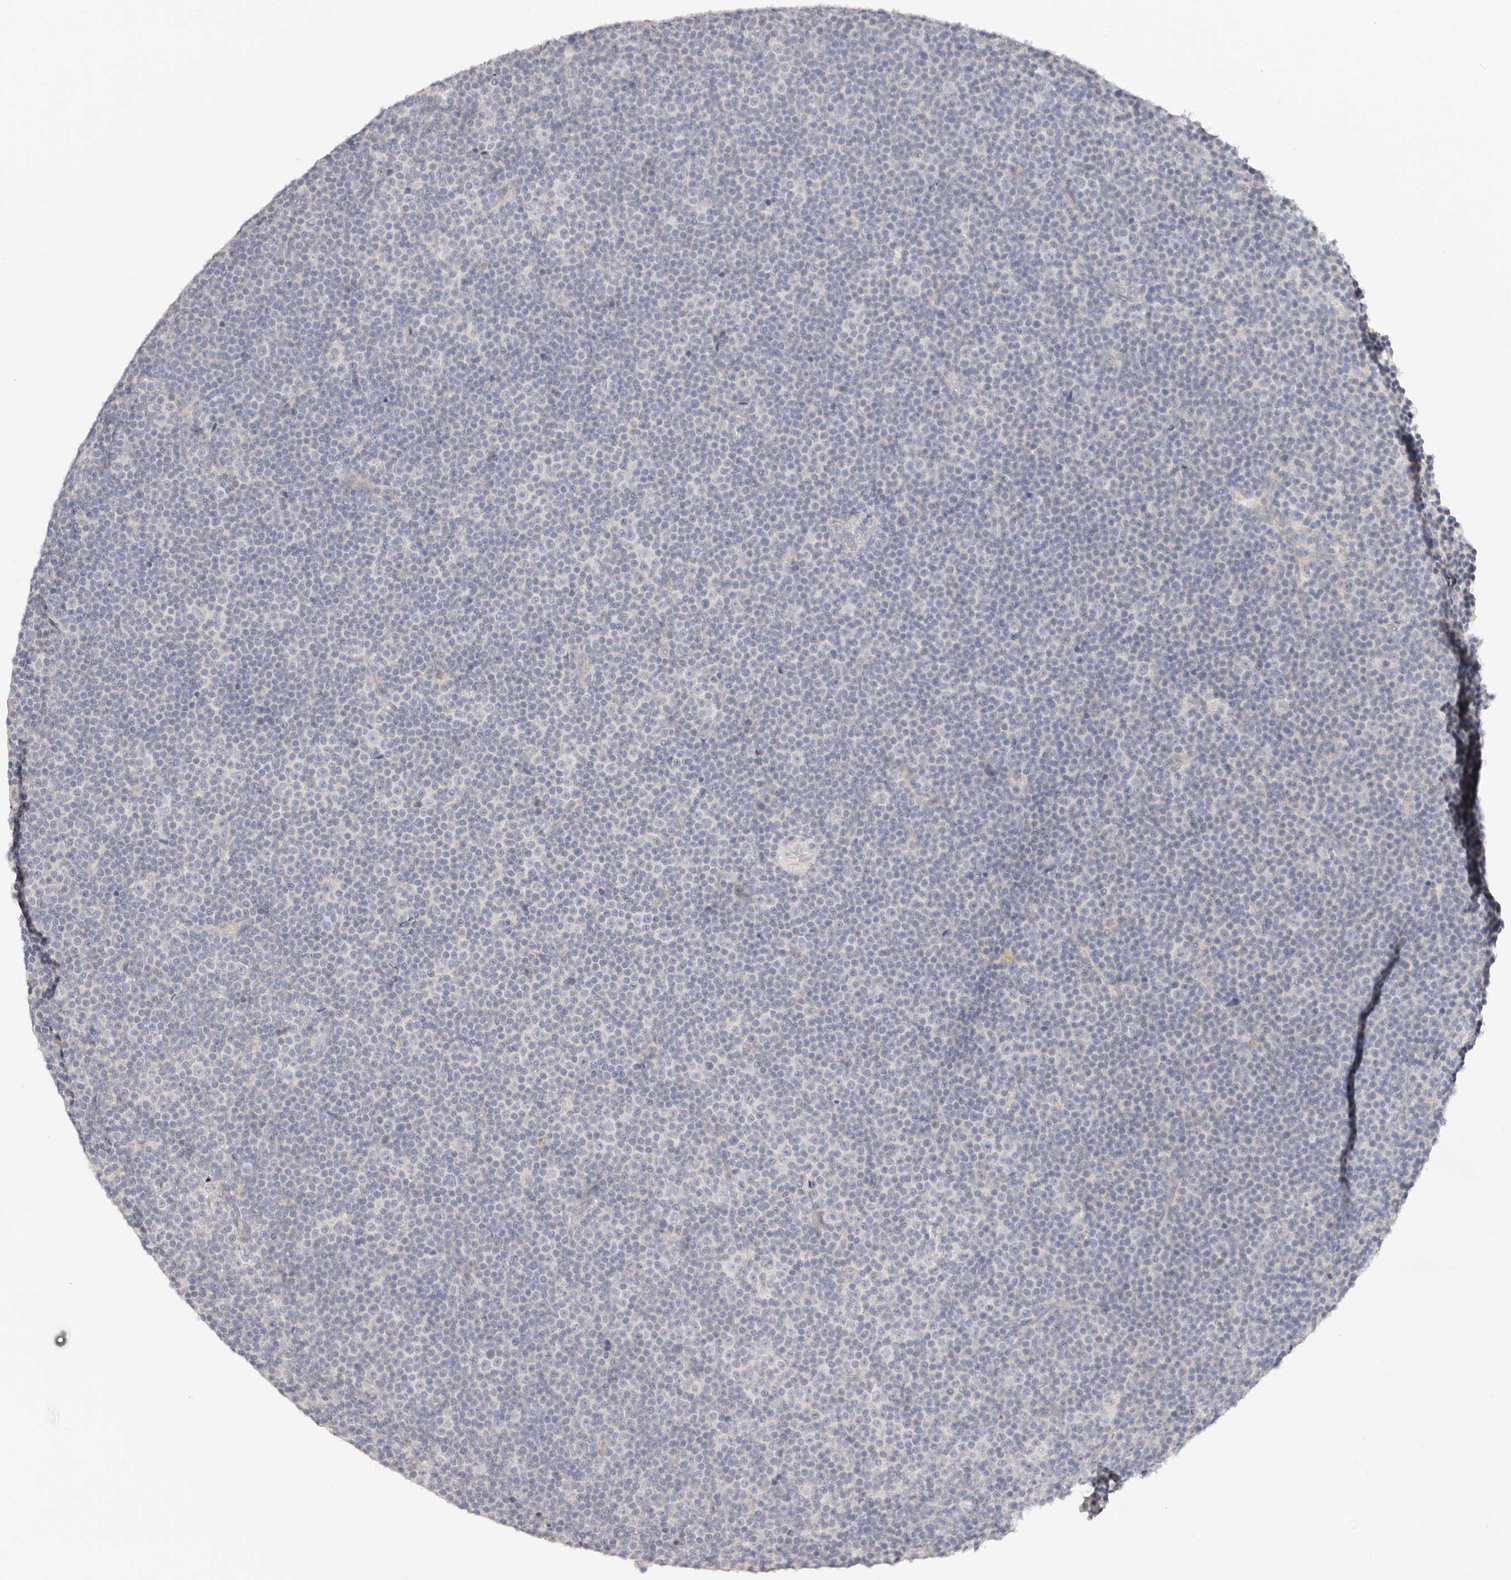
{"staining": {"intensity": "negative", "quantity": "none", "location": "none"}, "tissue": "lymphoma", "cell_type": "Tumor cells", "image_type": "cancer", "snomed": [{"axis": "morphology", "description": "Malignant lymphoma, non-Hodgkin's type, Low grade"}, {"axis": "topography", "description": "Lymph node"}], "caption": "There is no significant positivity in tumor cells of low-grade malignant lymphoma, non-Hodgkin's type. The staining was performed using DAB (3,3'-diaminobenzidine) to visualize the protein expression in brown, while the nuclei were stained in blue with hematoxylin (Magnification: 20x).", "gene": "DNASE1", "patient": {"sex": "female", "age": 67}}